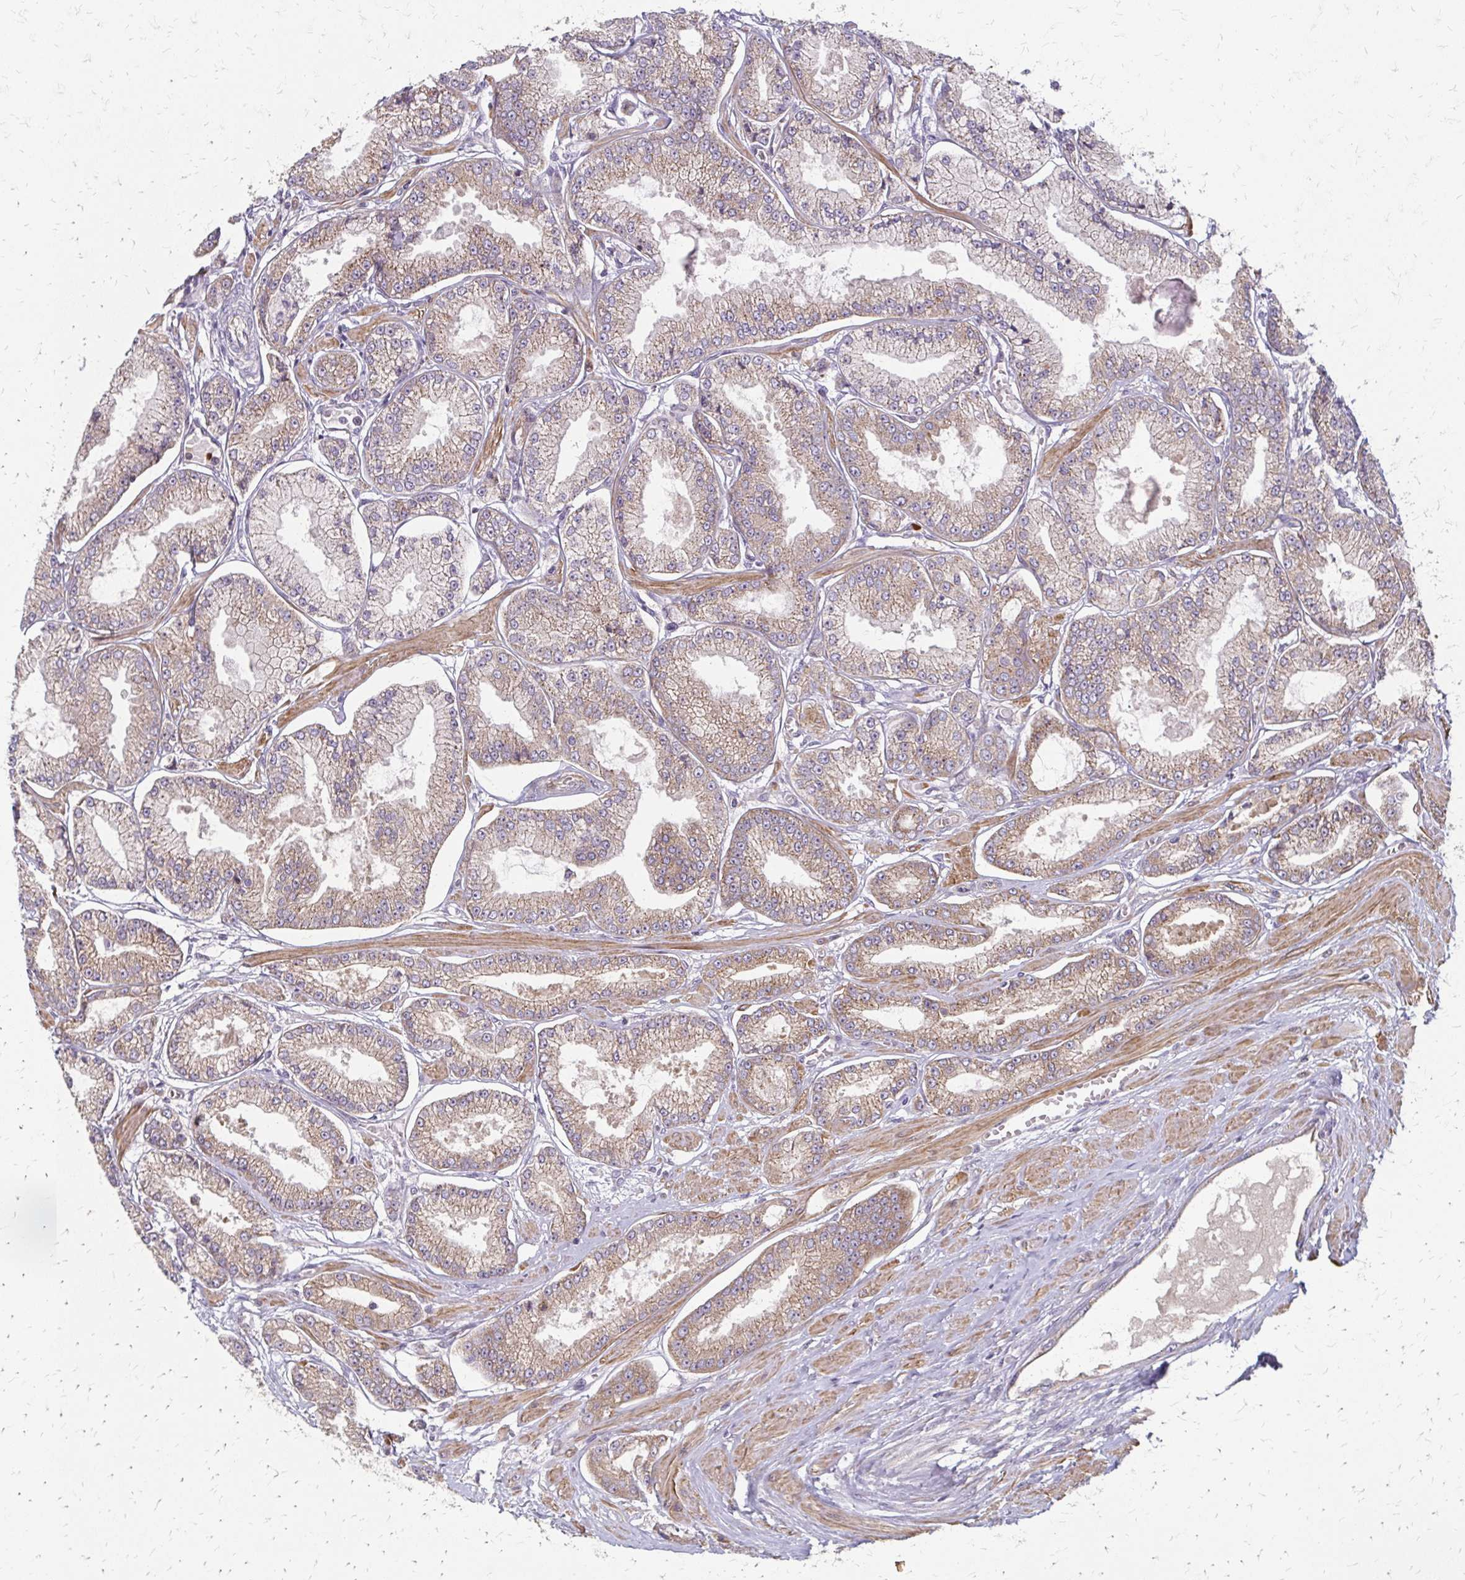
{"staining": {"intensity": "weak", "quantity": ">75%", "location": "cytoplasmic/membranous"}, "tissue": "prostate cancer", "cell_type": "Tumor cells", "image_type": "cancer", "snomed": [{"axis": "morphology", "description": "Adenocarcinoma, Low grade"}, {"axis": "topography", "description": "Prostate"}], "caption": "Prostate cancer (adenocarcinoma (low-grade)) stained with a protein marker demonstrates weak staining in tumor cells.", "gene": "ZNF383", "patient": {"sex": "male", "age": 55}}